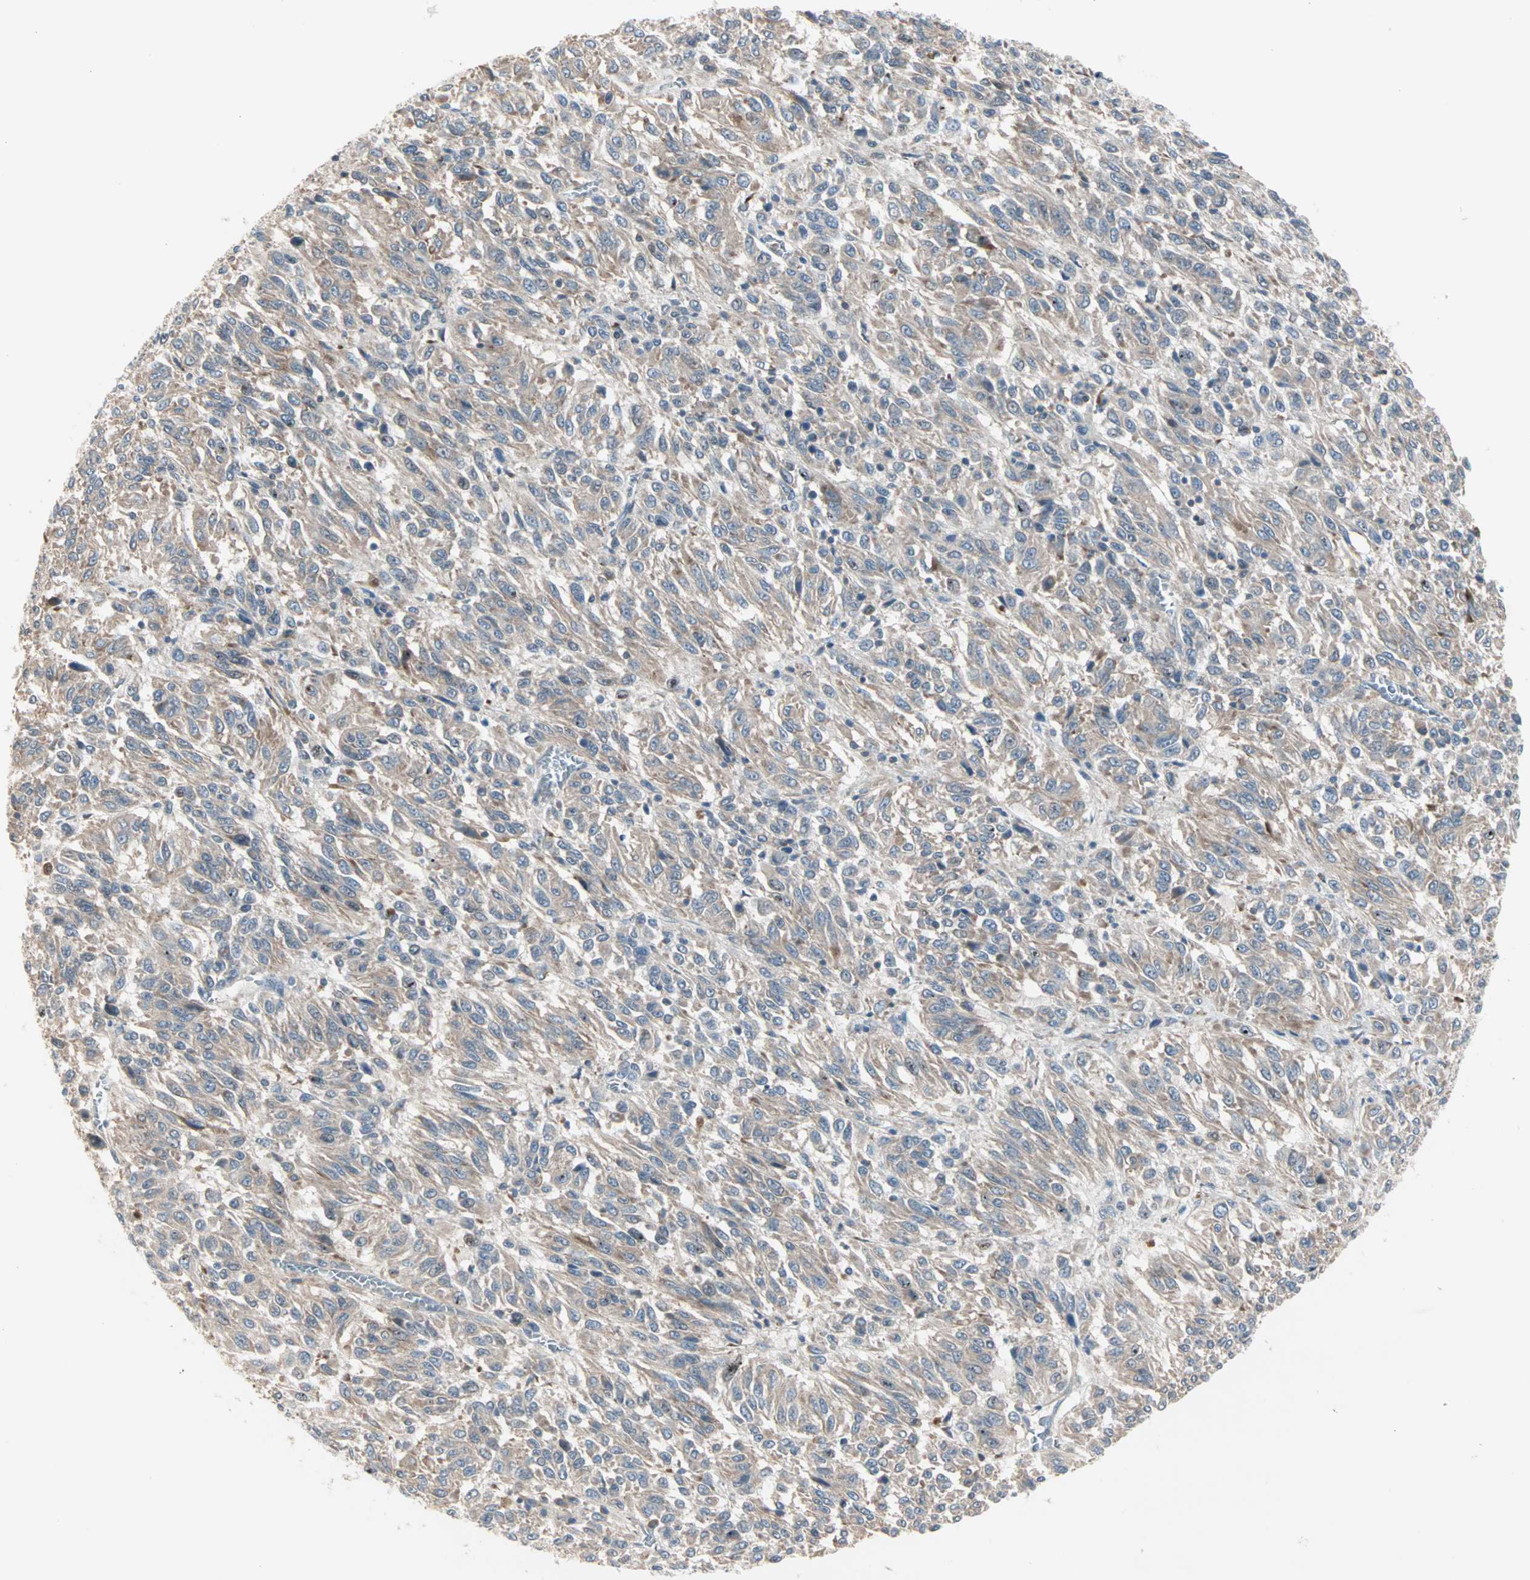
{"staining": {"intensity": "moderate", "quantity": ">75%", "location": "cytoplasmic/membranous"}, "tissue": "melanoma", "cell_type": "Tumor cells", "image_type": "cancer", "snomed": [{"axis": "morphology", "description": "Malignant melanoma, Metastatic site"}, {"axis": "topography", "description": "Lung"}], "caption": "Melanoma stained for a protein reveals moderate cytoplasmic/membranous positivity in tumor cells. Using DAB (brown) and hematoxylin (blue) stains, captured at high magnification using brightfield microscopy.", "gene": "ZFP36", "patient": {"sex": "male", "age": 64}}